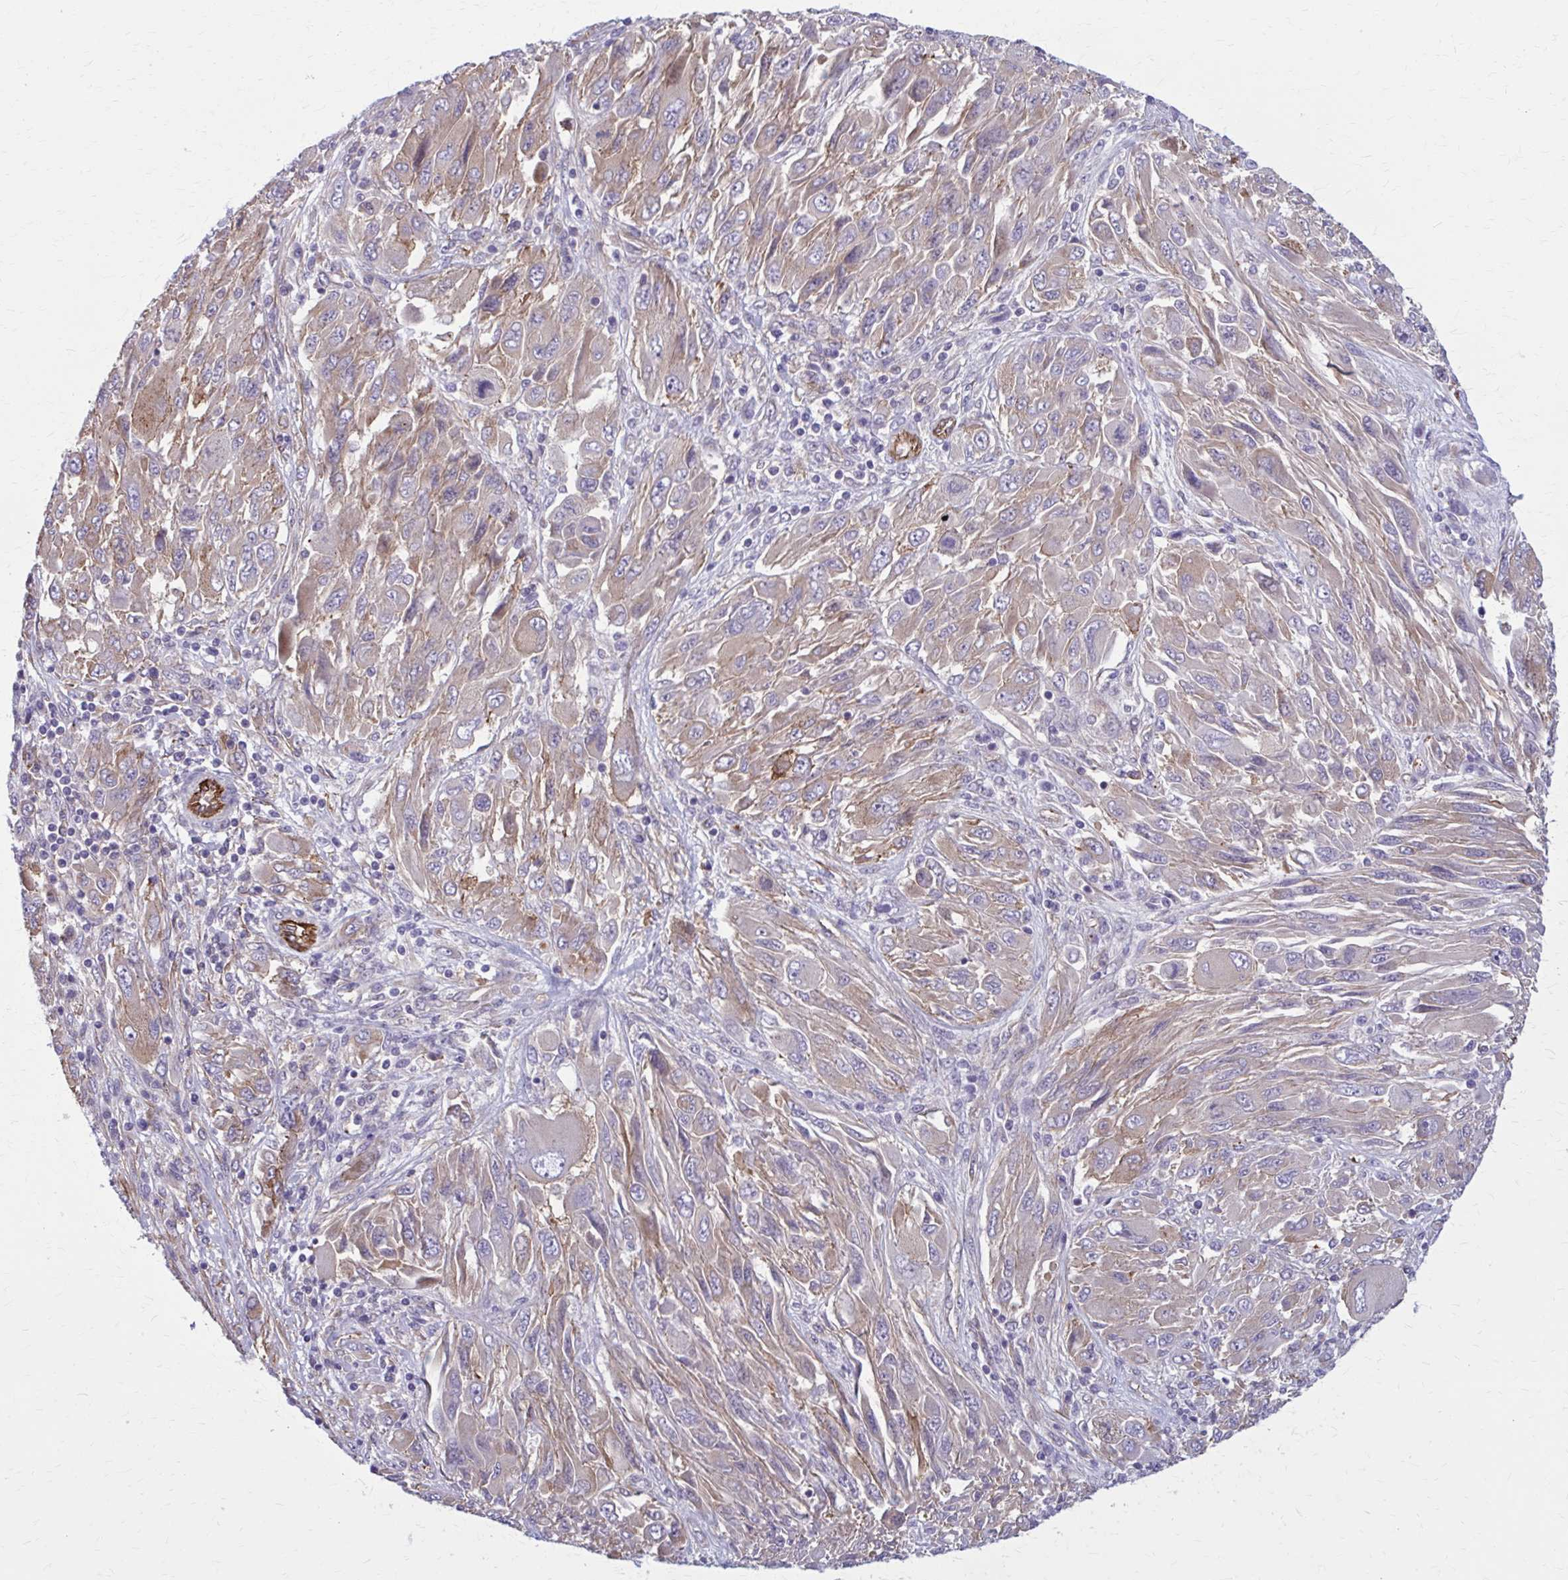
{"staining": {"intensity": "moderate", "quantity": ">75%", "location": "cytoplasmic/membranous"}, "tissue": "melanoma", "cell_type": "Tumor cells", "image_type": "cancer", "snomed": [{"axis": "morphology", "description": "Malignant melanoma, NOS"}, {"axis": "topography", "description": "Skin"}], "caption": "A high-resolution image shows immunohistochemistry staining of melanoma, which demonstrates moderate cytoplasmic/membranous staining in about >75% of tumor cells. The staining is performed using DAB brown chromogen to label protein expression. The nuclei are counter-stained blue using hematoxylin.", "gene": "ZDHHC7", "patient": {"sex": "female", "age": 91}}